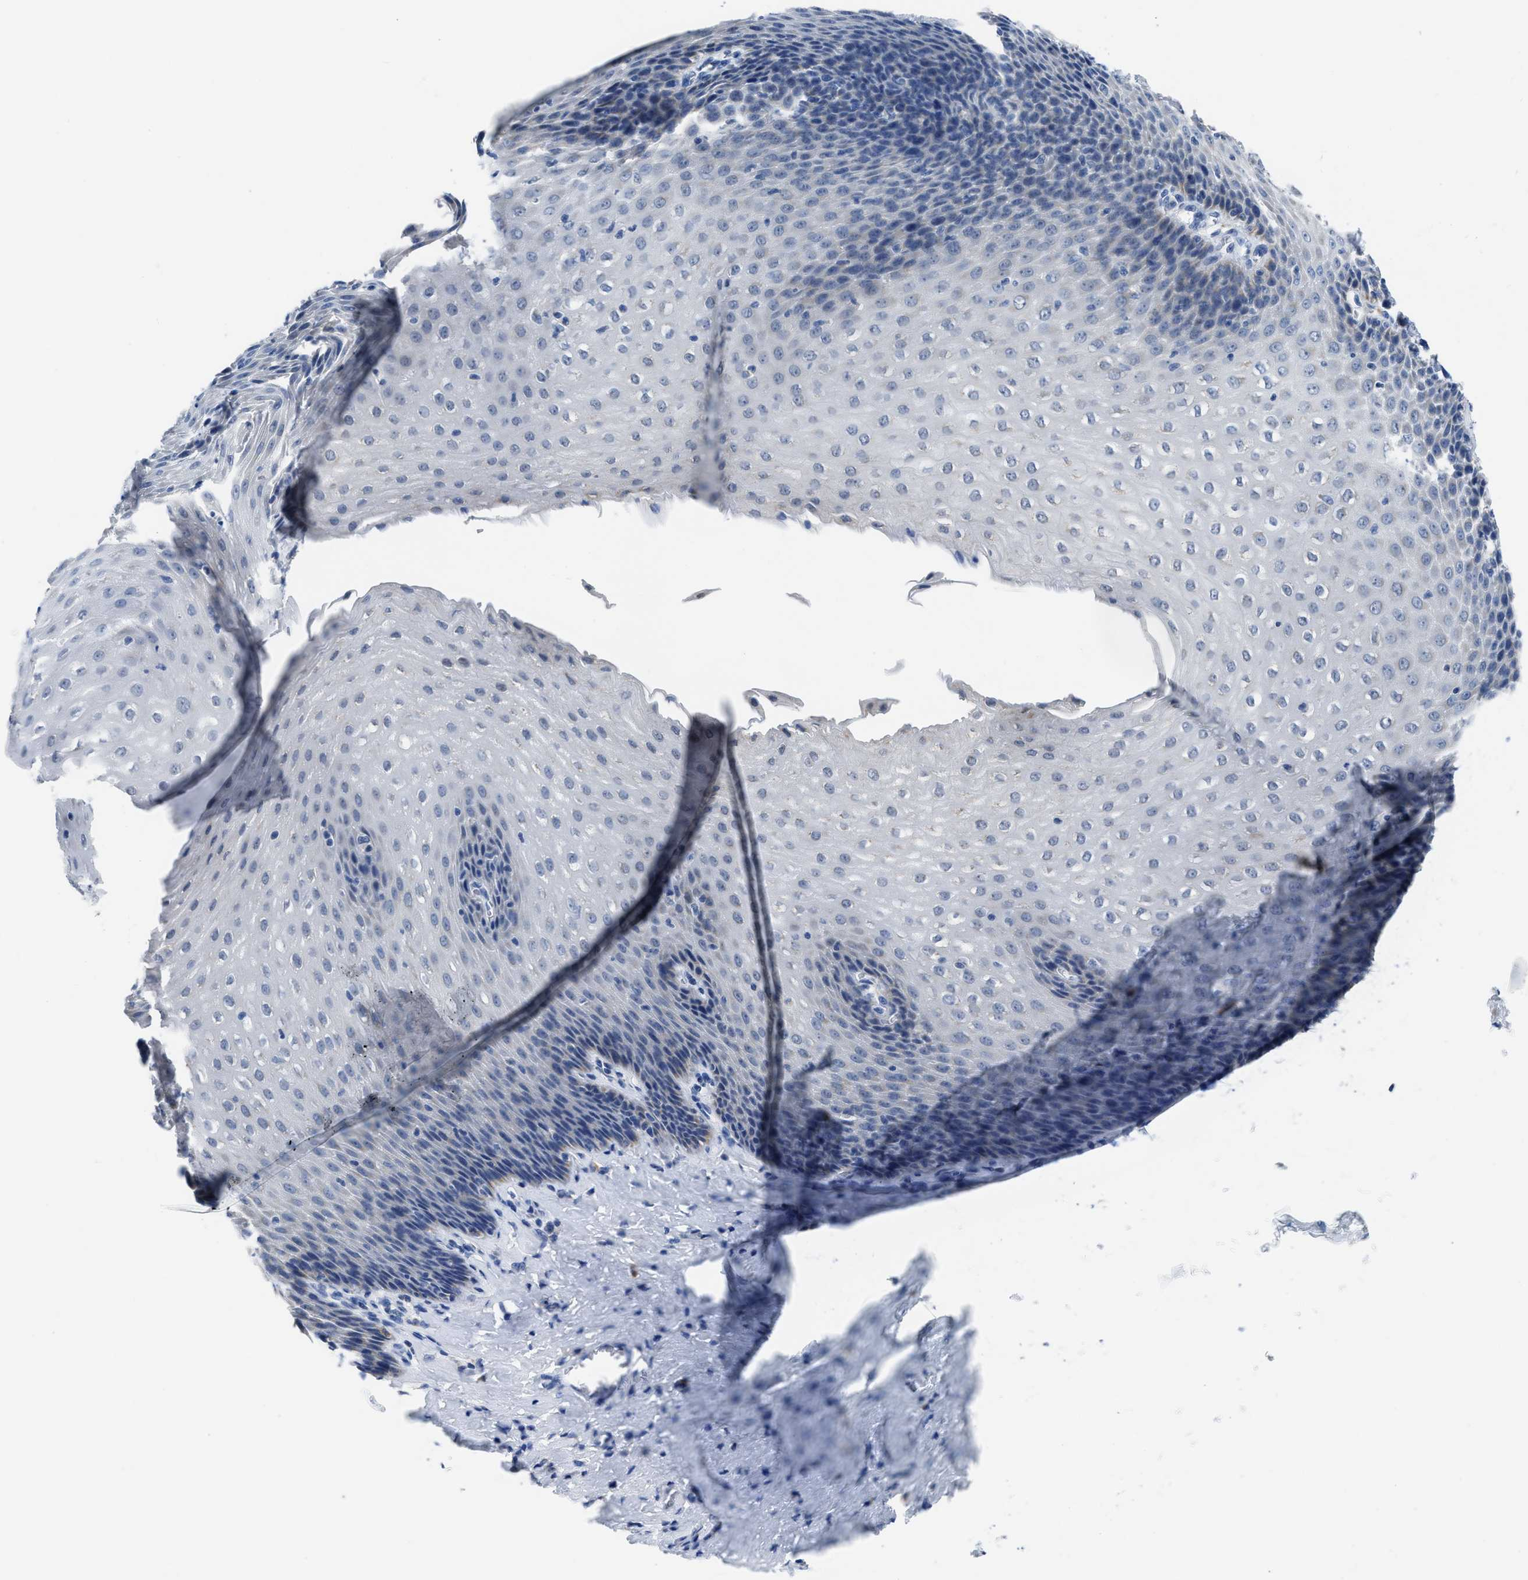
{"staining": {"intensity": "negative", "quantity": "none", "location": "none"}, "tissue": "esophagus", "cell_type": "Squamous epithelial cells", "image_type": "normal", "snomed": [{"axis": "morphology", "description": "Normal tissue, NOS"}, {"axis": "topography", "description": "Esophagus"}], "caption": "Photomicrograph shows no protein staining in squamous epithelial cells of benign esophagus.", "gene": "ETFA", "patient": {"sex": "female", "age": 61}}